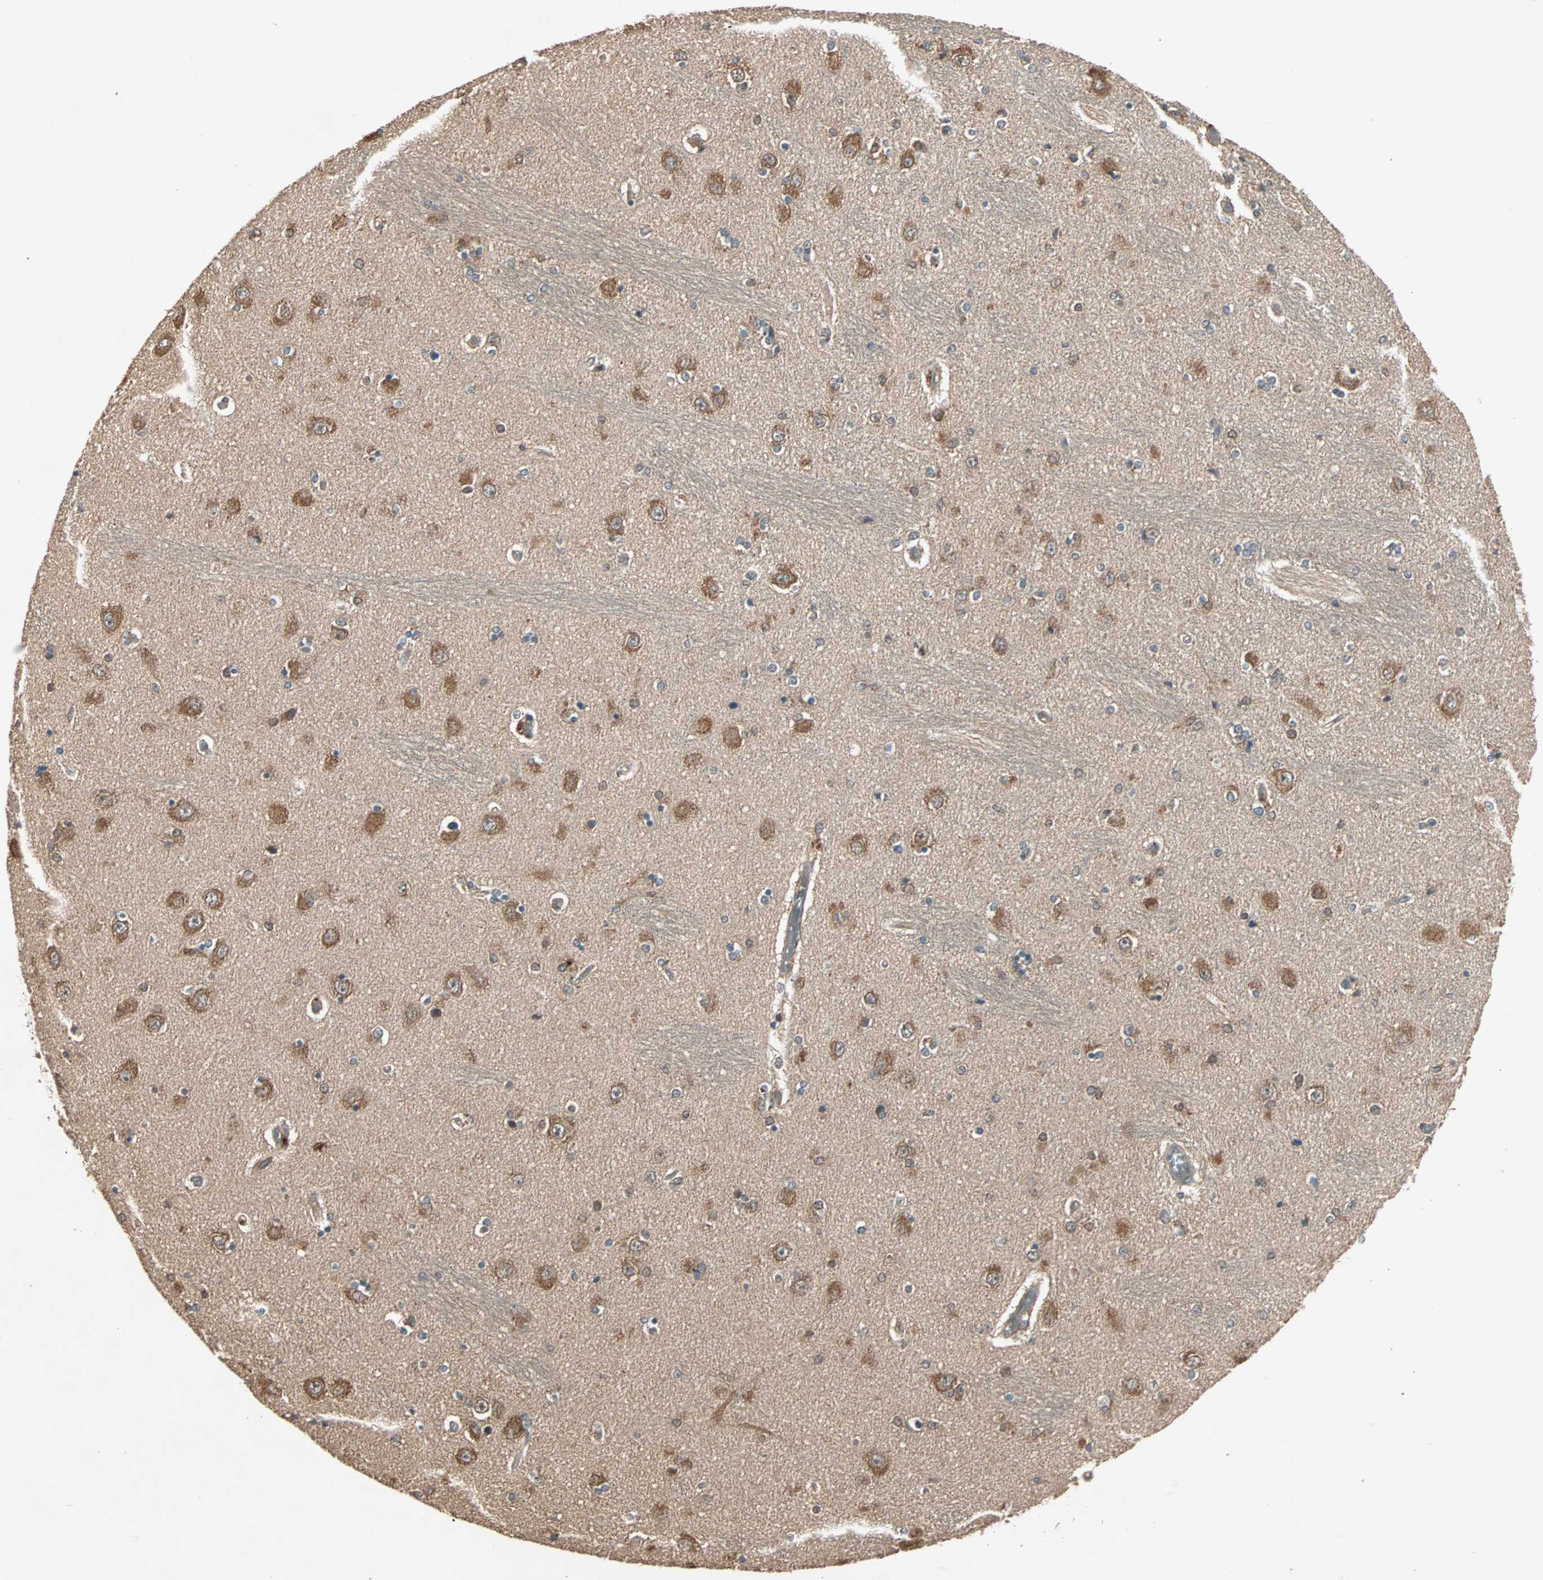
{"staining": {"intensity": "strong", "quantity": ">75%", "location": "cytoplasmic/membranous,nuclear"}, "tissue": "hippocampus", "cell_type": "Glial cells", "image_type": "normal", "snomed": [{"axis": "morphology", "description": "Normal tissue, NOS"}, {"axis": "topography", "description": "Hippocampus"}], "caption": "Hippocampus stained with immunohistochemistry (IHC) reveals strong cytoplasmic/membranous,nuclear staining in approximately >75% of glial cells.", "gene": "UBAC1", "patient": {"sex": "female", "age": 54}}